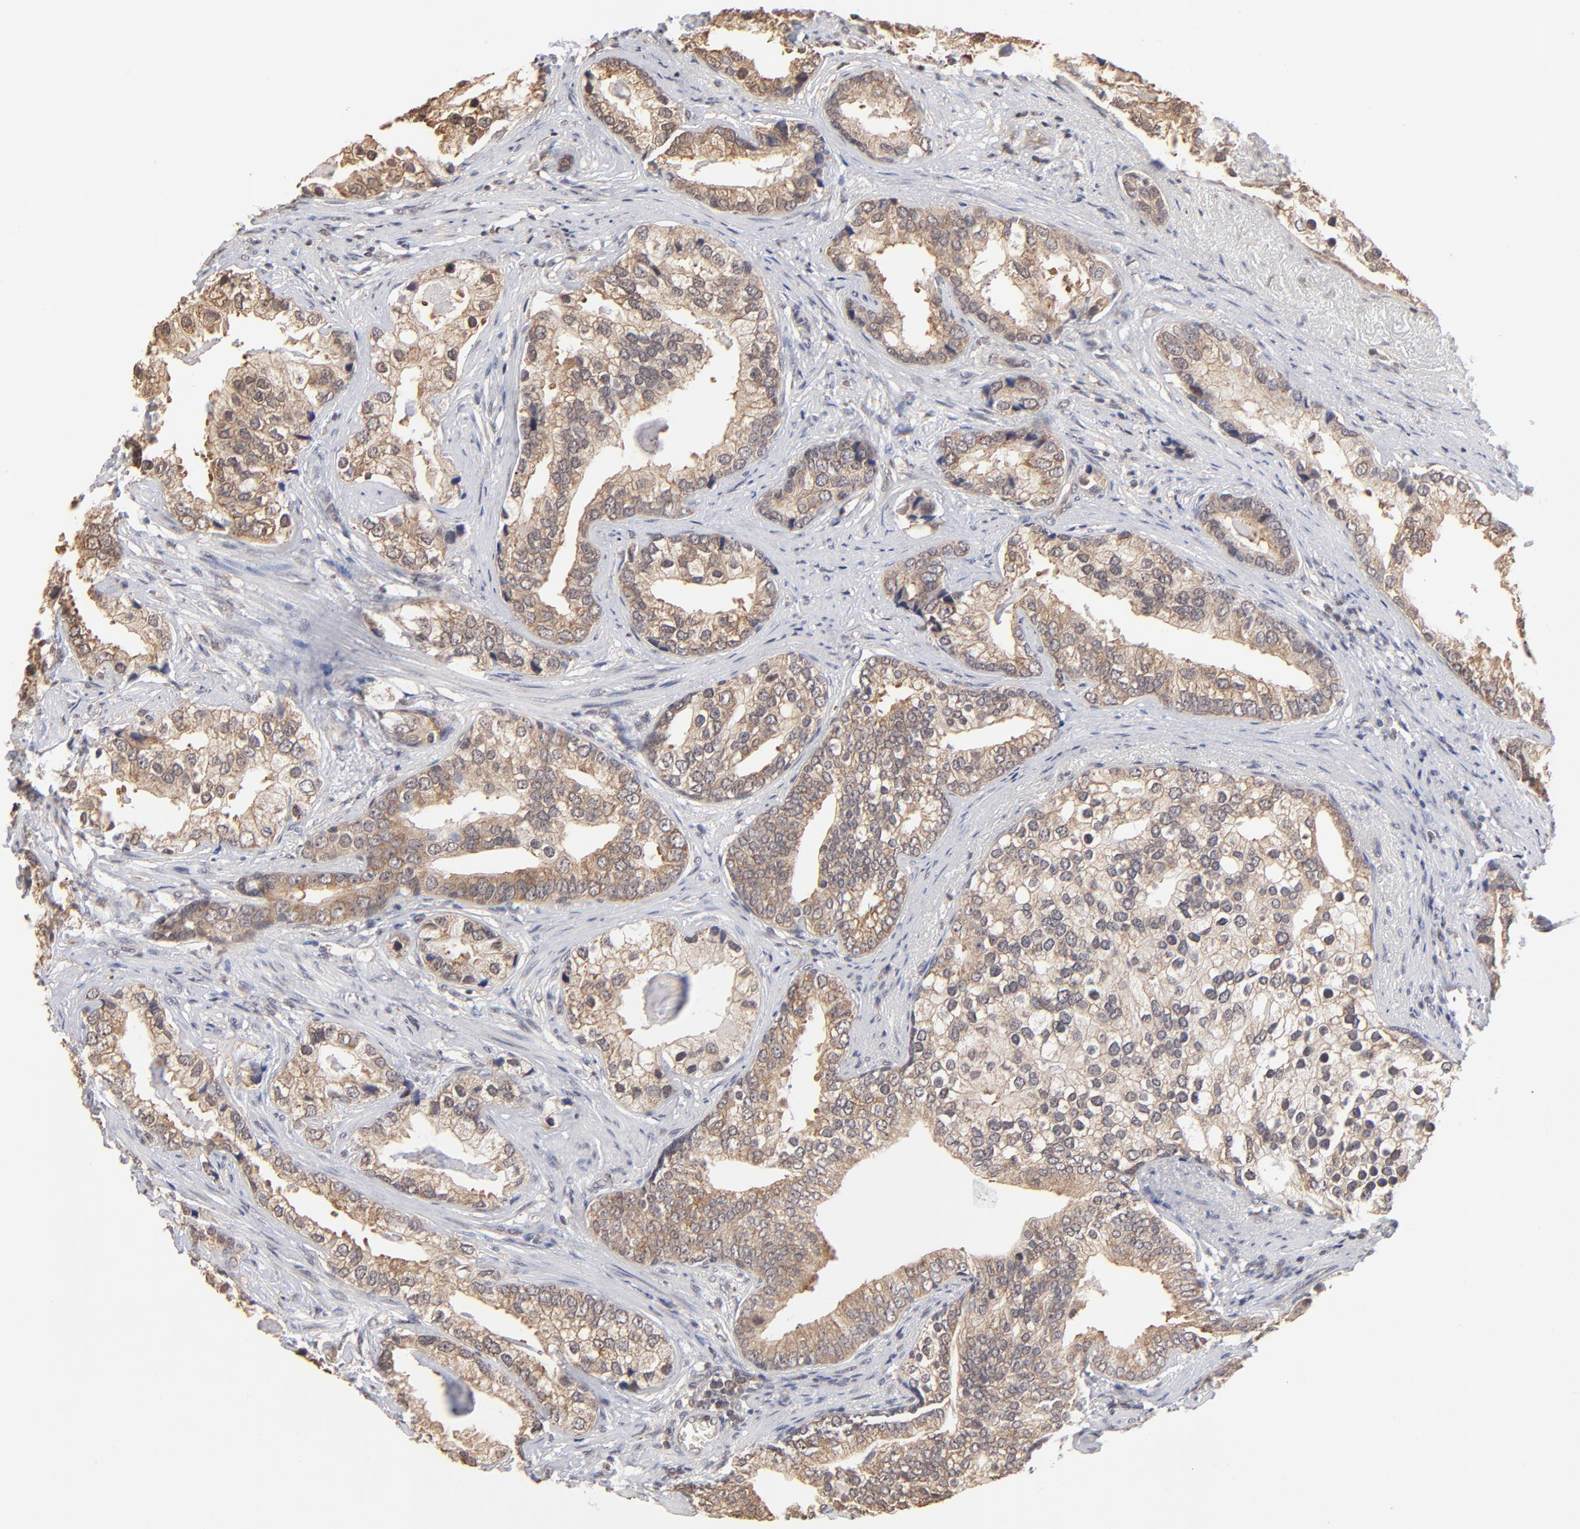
{"staining": {"intensity": "weak", "quantity": ">75%", "location": "cytoplasmic/membranous"}, "tissue": "prostate cancer", "cell_type": "Tumor cells", "image_type": "cancer", "snomed": [{"axis": "morphology", "description": "Adenocarcinoma, Low grade"}, {"axis": "topography", "description": "Prostate"}], "caption": "Prostate cancer (low-grade adenocarcinoma) stained for a protein reveals weak cytoplasmic/membranous positivity in tumor cells. (Stains: DAB (3,3'-diaminobenzidine) in brown, nuclei in blue, Microscopy: brightfield microscopy at high magnification).", "gene": "BRPF1", "patient": {"sex": "male", "age": 71}}